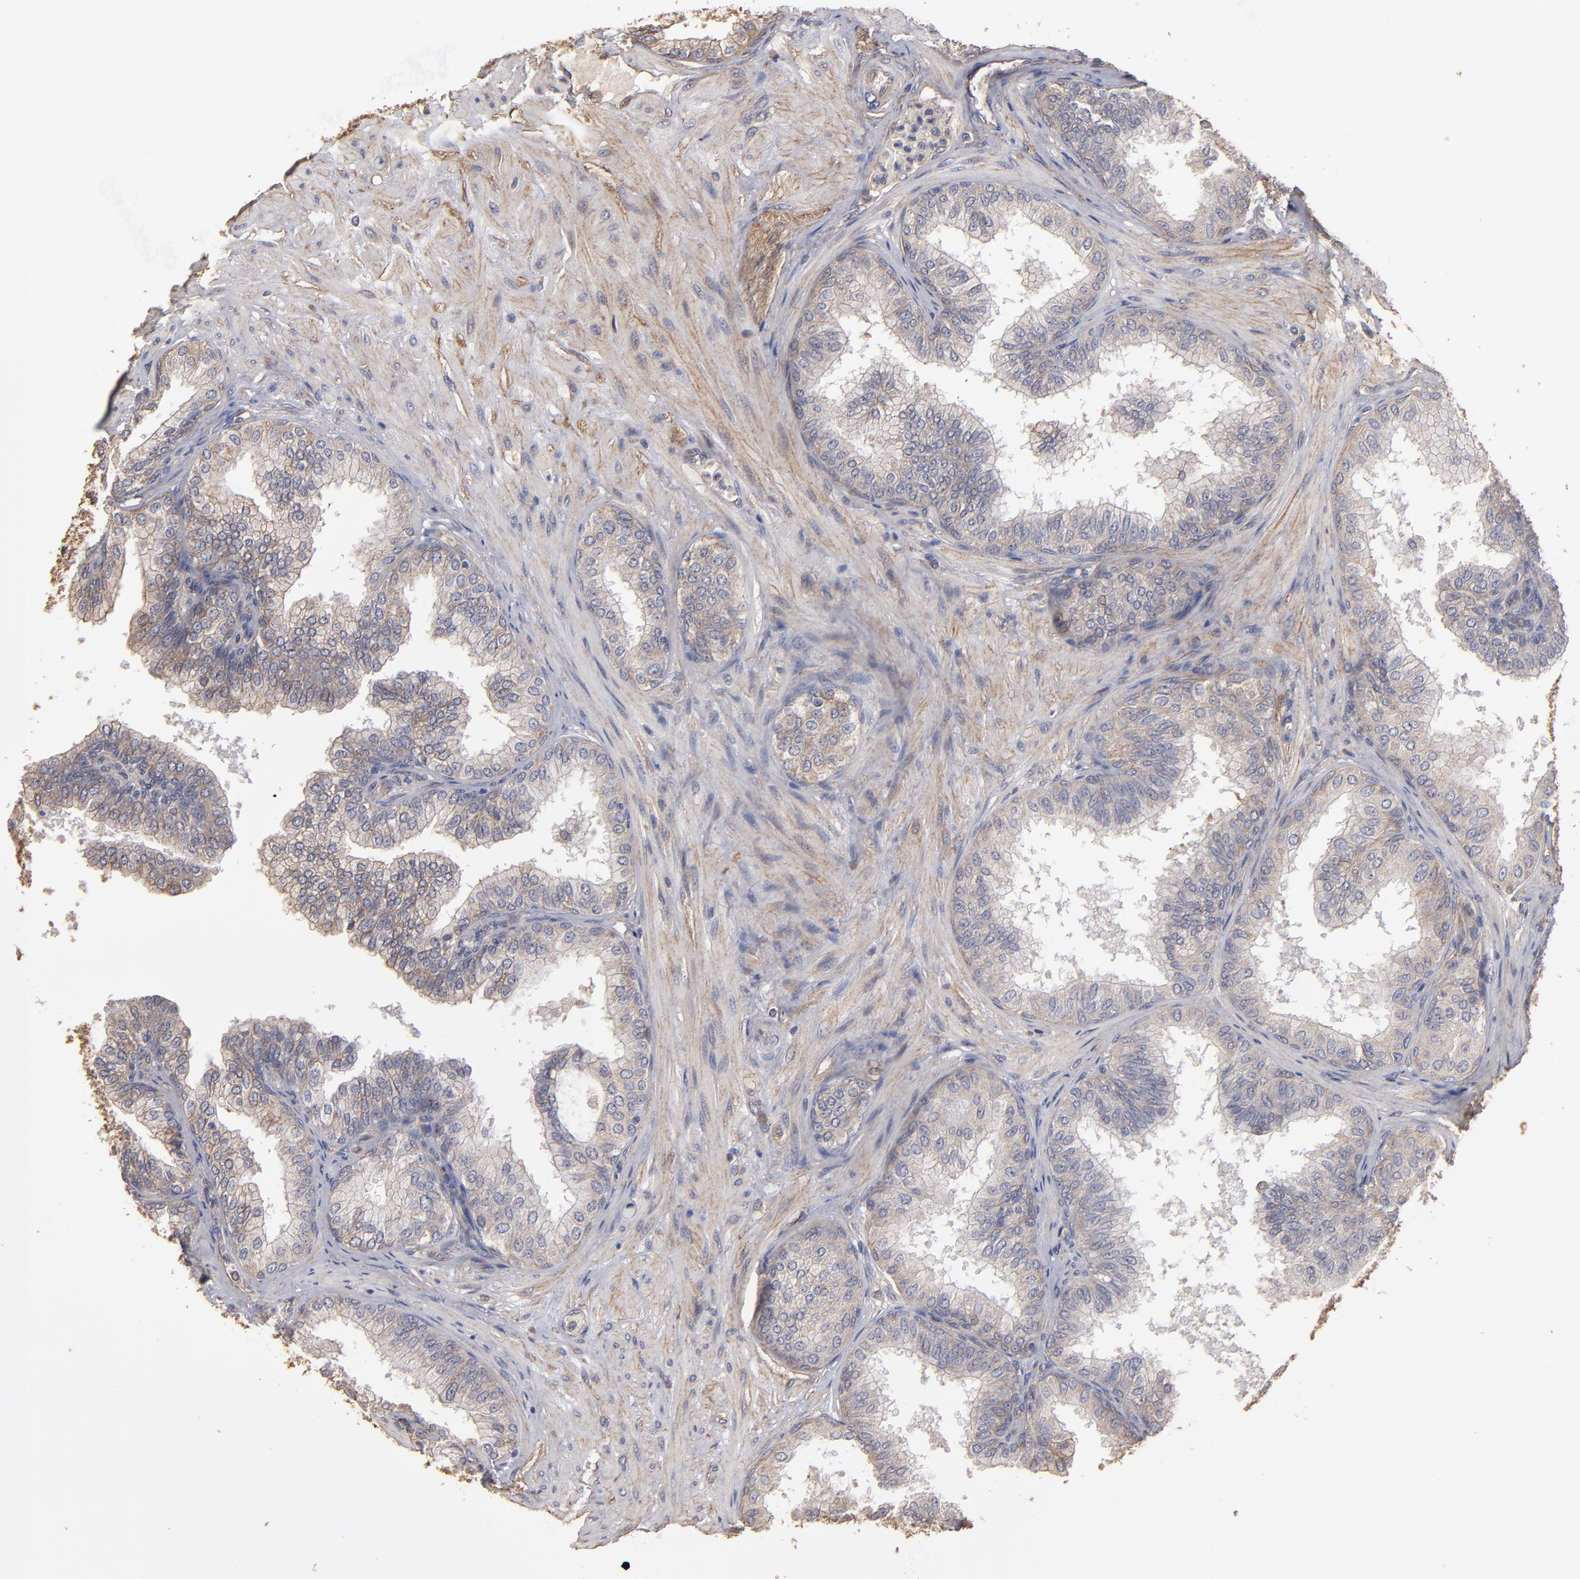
{"staining": {"intensity": "weak", "quantity": ">75%", "location": "cytoplasmic/membranous"}, "tissue": "prostate", "cell_type": "Glandular cells", "image_type": "normal", "snomed": [{"axis": "morphology", "description": "Normal tissue, NOS"}, {"axis": "topography", "description": "Prostate"}], "caption": "Prostate stained with DAB (3,3'-diaminobenzidine) immunohistochemistry reveals low levels of weak cytoplasmic/membranous positivity in about >75% of glandular cells.", "gene": "DMD", "patient": {"sex": "male", "age": 60}}